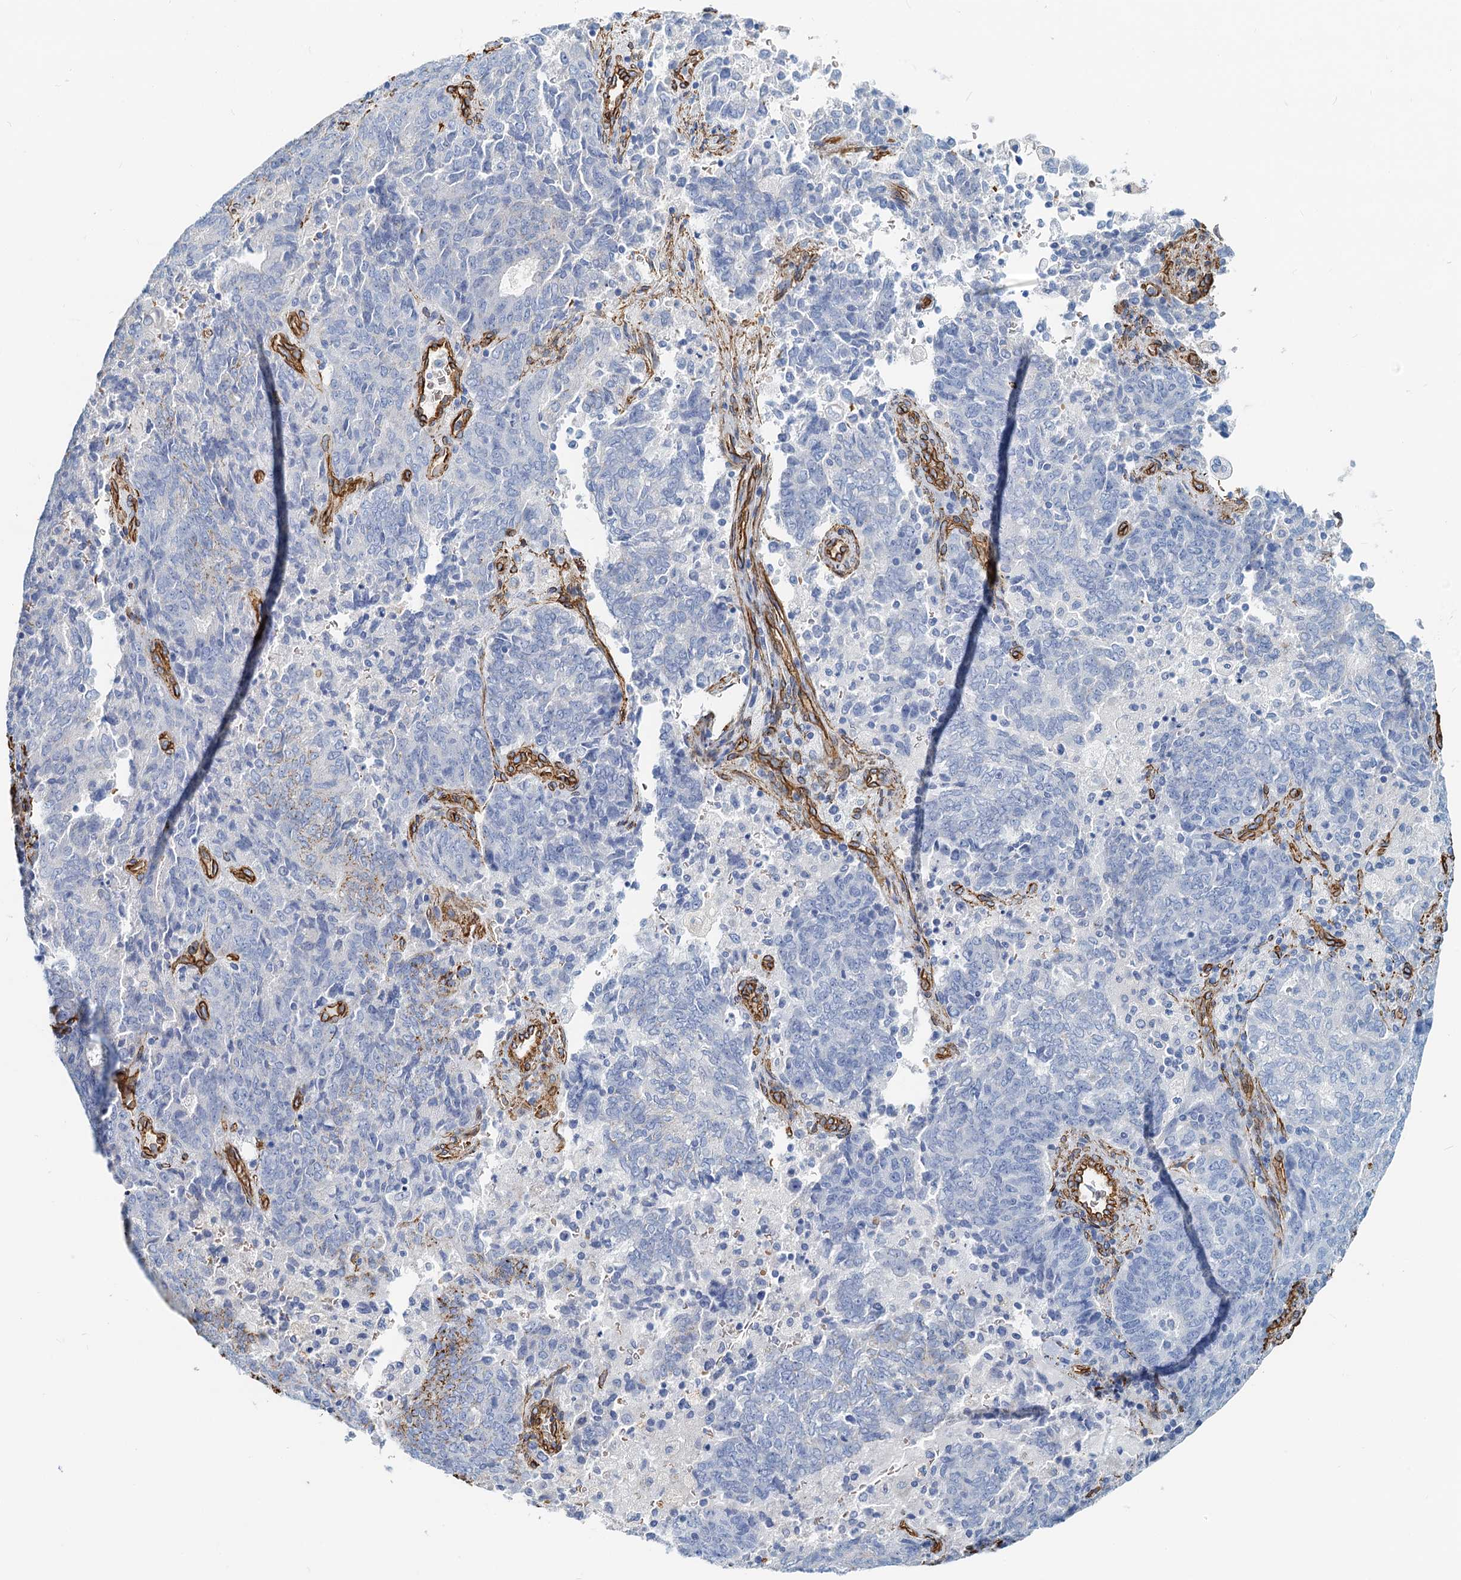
{"staining": {"intensity": "negative", "quantity": "none", "location": "none"}, "tissue": "endometrial cancer", "cell_type": "Tumor cells", "image_type": "cancer", "snomed": [{"axis": "morphology", "description": "Adenocarcinoma, NOS"}, {"axis": "topography", "description": "Endometrium"}], "caption": "High power microscopy image of an immunohistochemistry (IHC) photomicrograph of endometrial cancer (adenocarcinoma), revealing no significant expression in tumor cells.", "gene": "DGKG", "patient": {"sex": "female", "age": 80}}